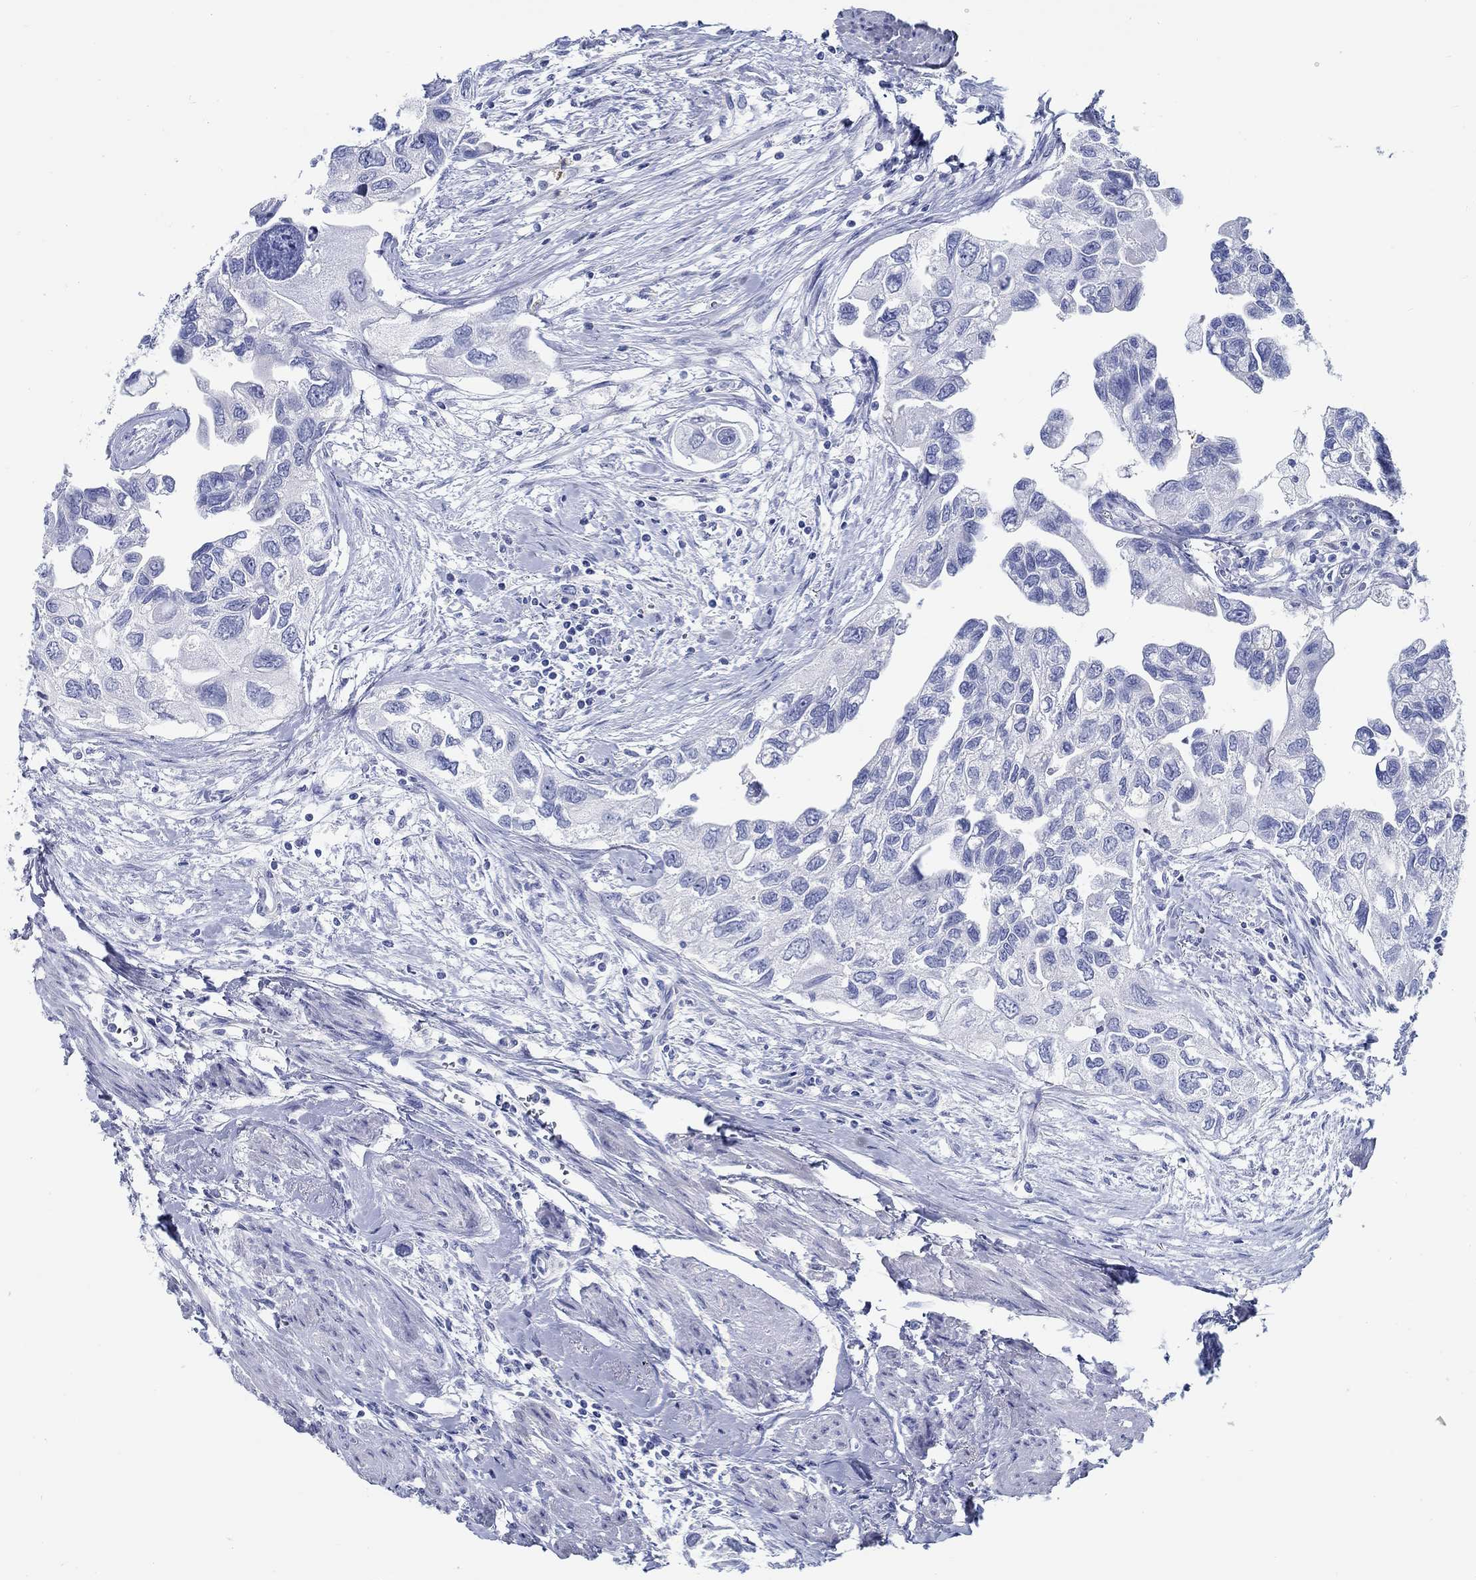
{"staining": {"intensity": "negative", "quantity": "none", "location": "none"}, "tissue": "urothelial cancer", "cell_type": "Tumor cells", "image_type": "cancer", "snomed": [{"axis": "morphology", "description": "Urothelial carcinoma, High grade"}, {"axis": "topography", "description": "Urinary bladder"}], "caption": "Tumor cells are negative for brown protein staining in high-grade urothelial carcinoma.", "gene": "FBXO2", "patient": {"sex": "male", "age": 59}}